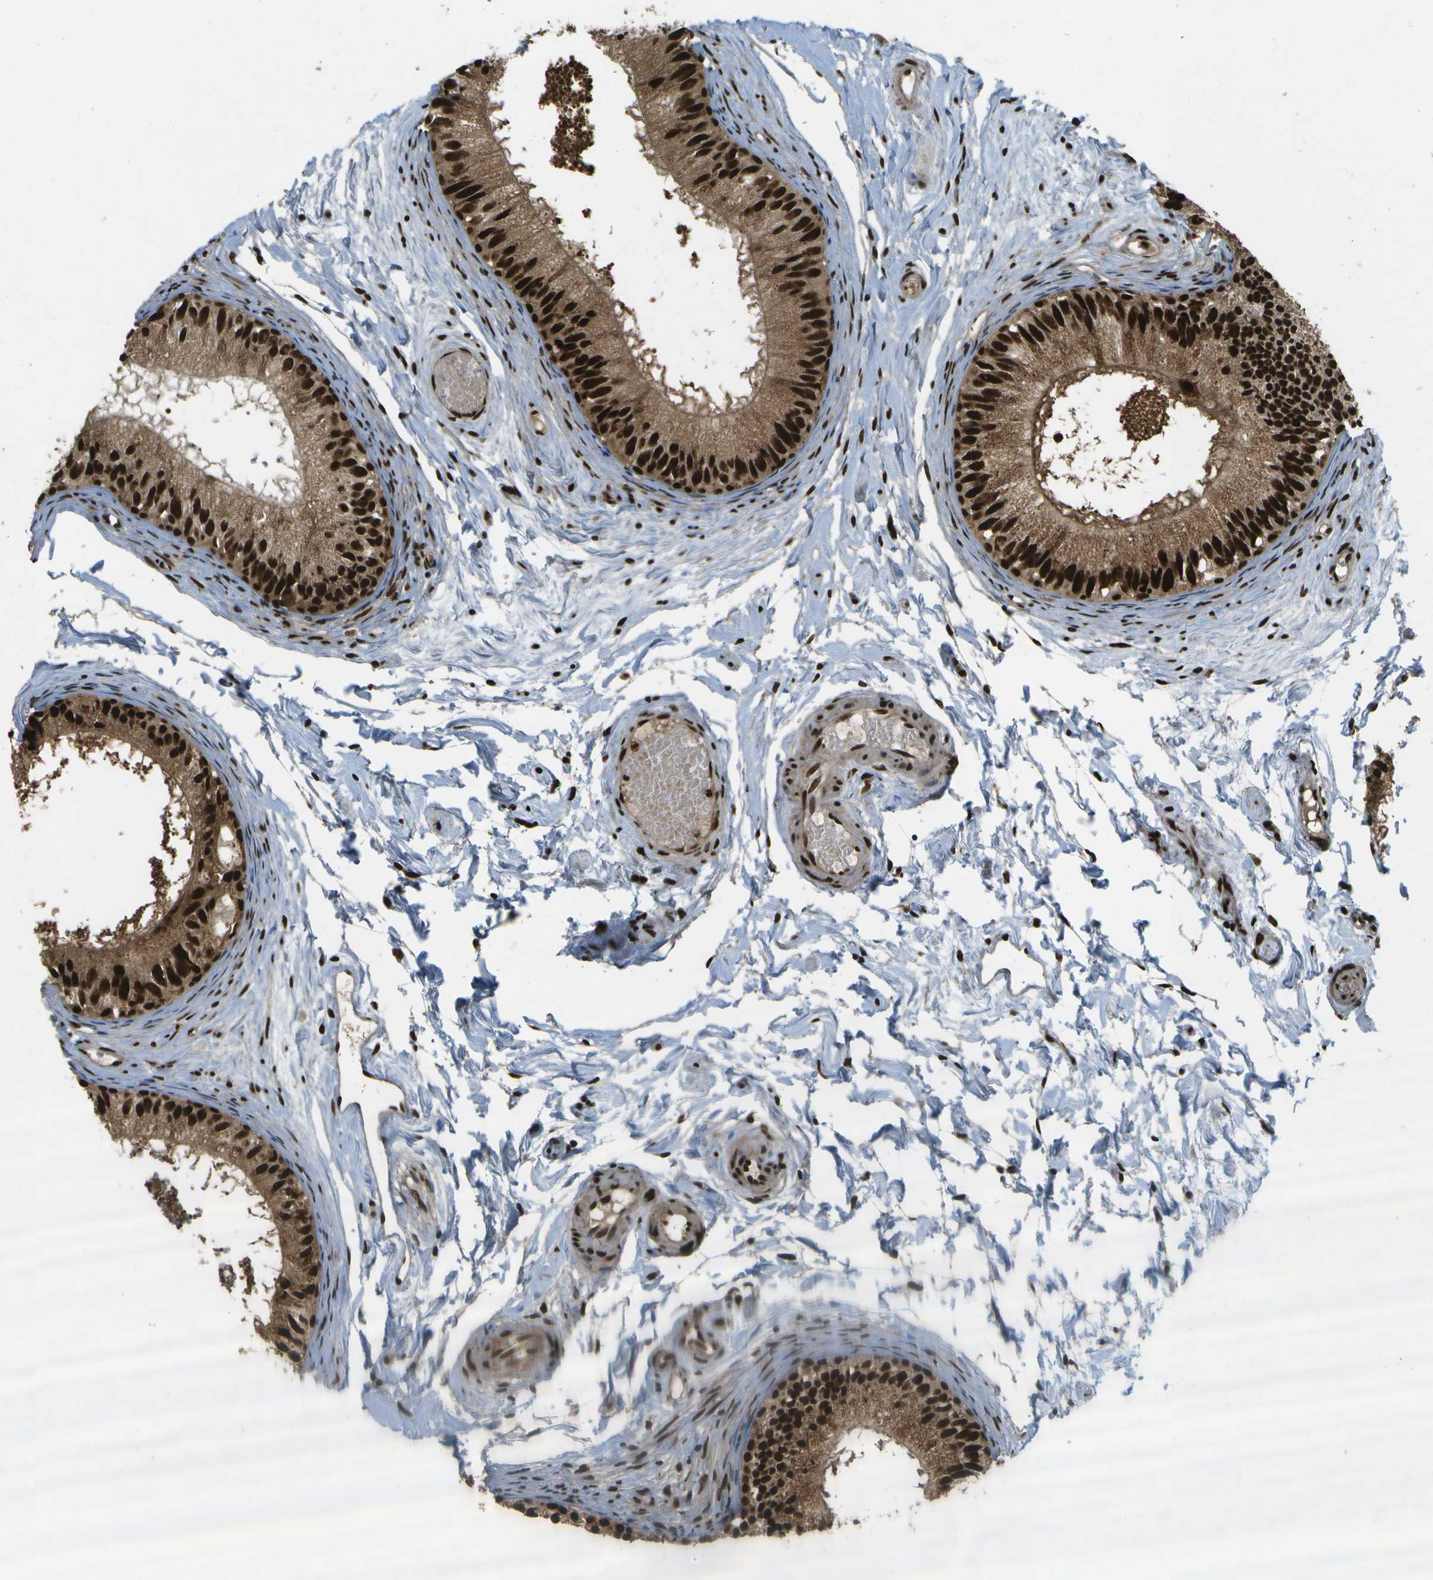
{"staining": {"intensity": "strong", "quantity": ">75%", "location": "cytoplasmic/membranous,nuclear"}, "tissue": "epididymis", "cell_type": "Glandular cells", "image_type": "normal", "snomed": [{"axis": "morphology", "description": "Normal tissue, NOS"}, {"axis": "topography", "description": "Epididymis"}], "caption": "Immunohistochemistry (IHC) (DAB (3,3'-diaminobenzidine)) staining of unremarkable human epididymis shows strong cytoplasmic/membranous,nuclear protein positivity in approximately >75% of glandular cells. (brown staining indicates protein expression, while blue staining denotes nuclei).", "gene": "GANC", "patient": {"sex": "male", "age": 46}}